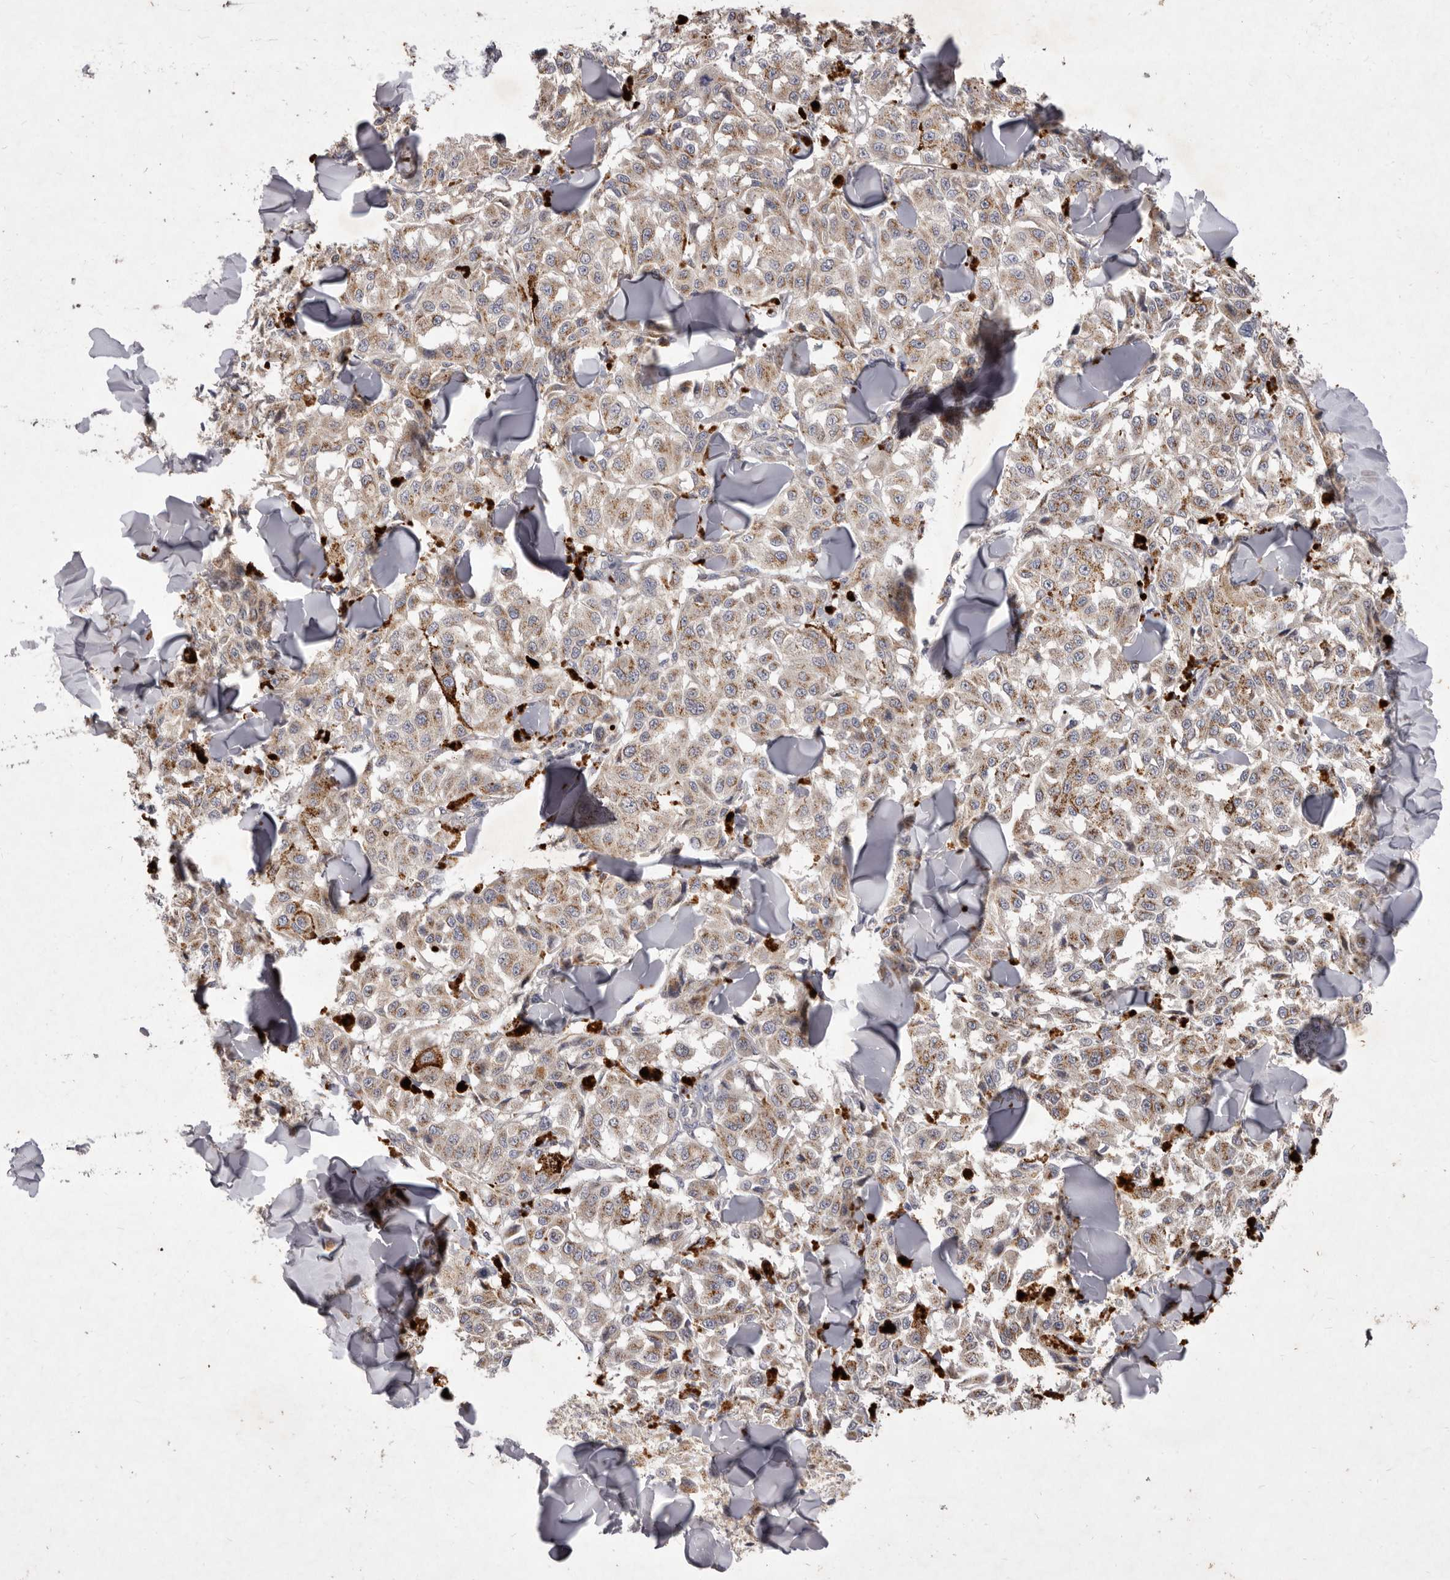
{"staining": {"intensity": "weak", "quantity": ">75%", "location": "cytoplasmic/membranous"}, "tissue": "melanoma", "cell_type": "Tumor cells", "image_type": "cancer", "snomed": [{"axis": "morphology", "description": "Malignant melanoma, NOS"}, {"axis": "topography", "description": "Skin"}], "caption": "IHC (DAB) staining of human melanoma exhibits weak cytoplasmic/membranous protein staining in about >75% of tumor cells. Using DAB (brown) and hematoxylin (blue) stains, captured at high magnification using brightfield microscopy.", "gene": "P2RX6", "patient": {"sex": "female", "age": 64}}